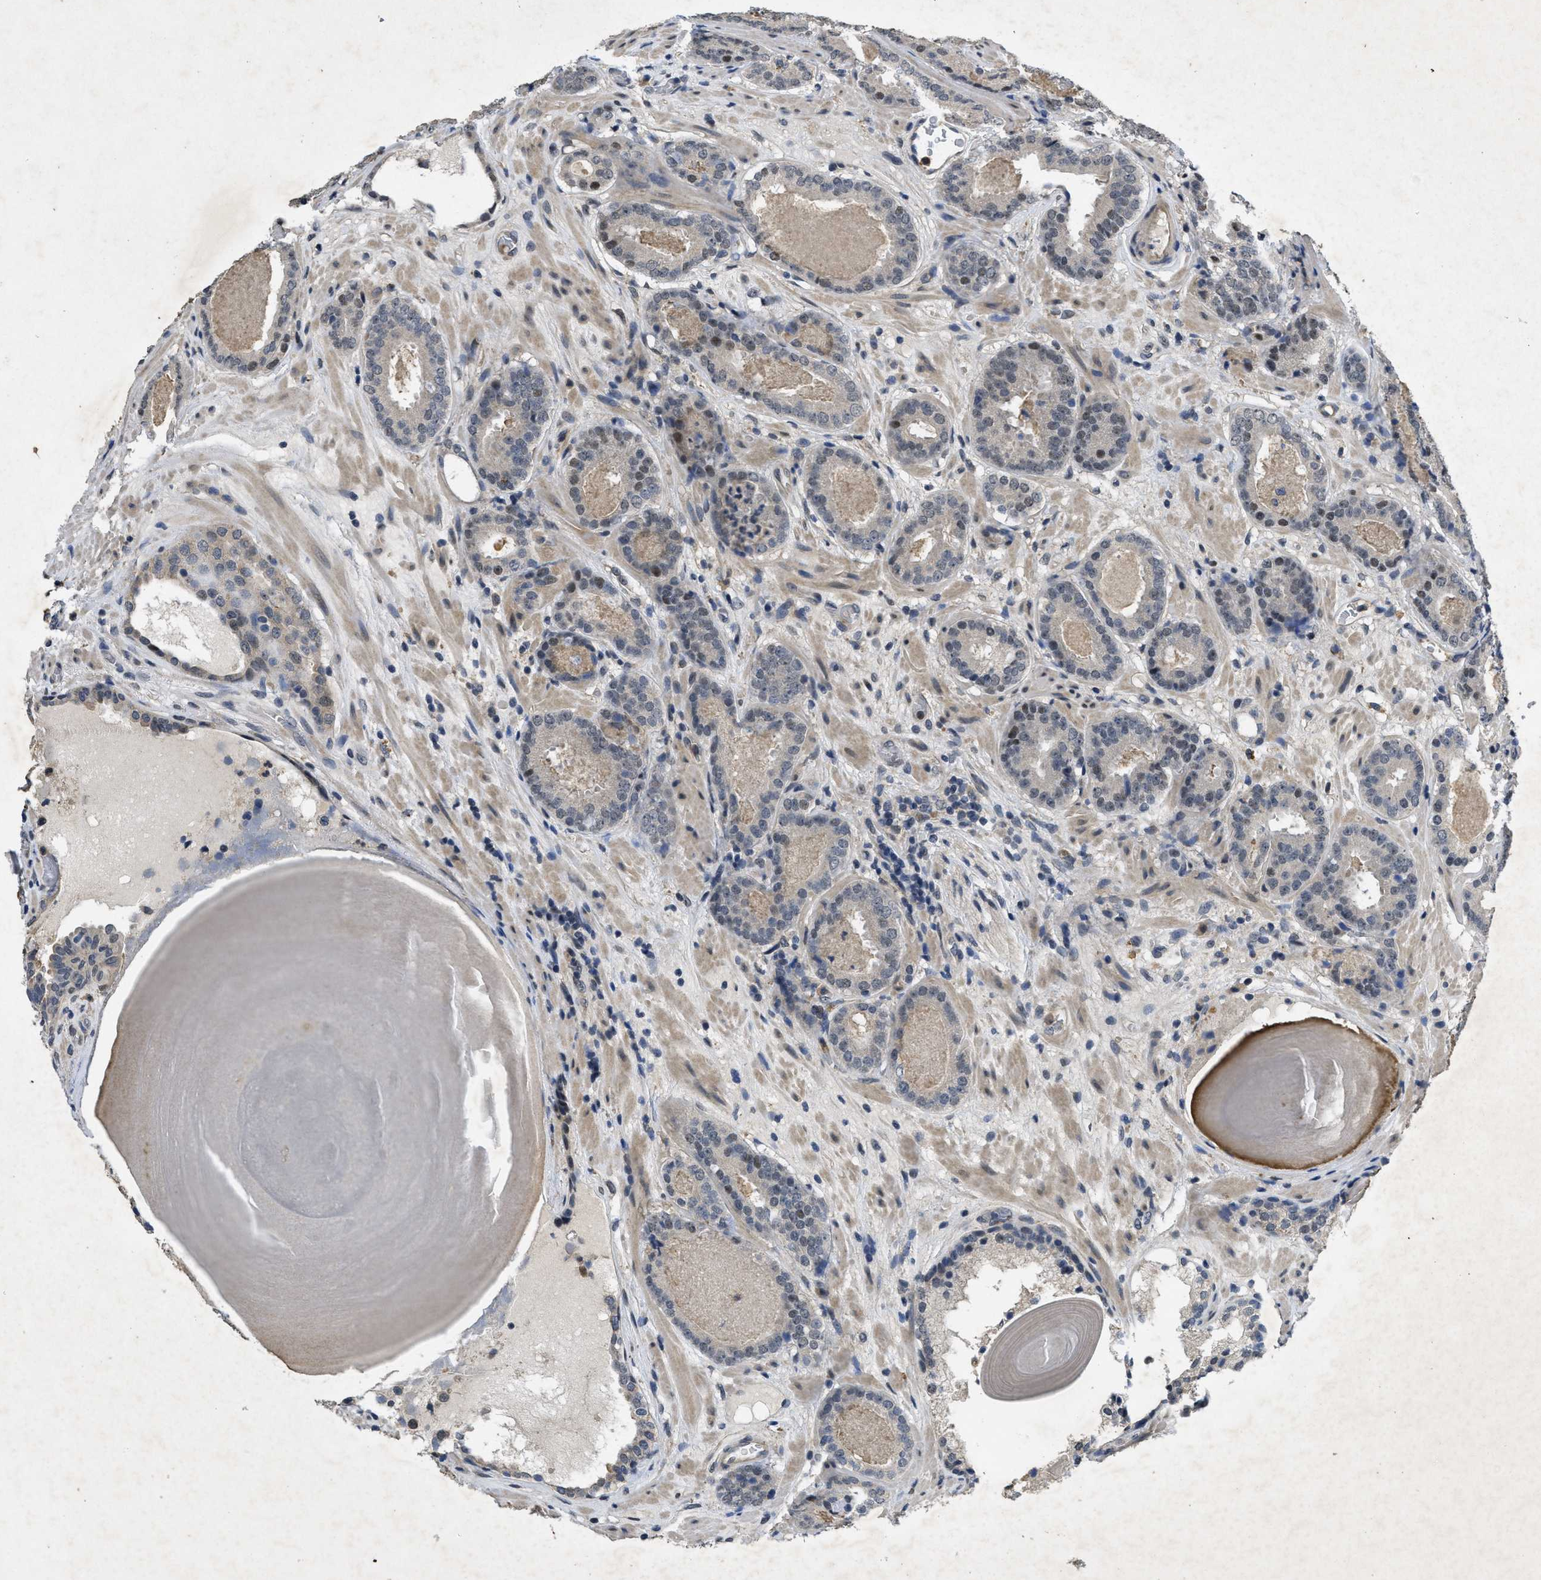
{"staining": {"intensity": "moderate", "quantity": "<25%", "location": "nuclear"}, "tissue": "prostate cancer", "cell_type": "Tumor cells", "image_type": "cancer", "snomed": [{"axis": "morphology", "description": "Adenocarcinoma, Low grade"}, {"axis": "topography", "description": "Prostate"}], "caption": "Immunohistochemical staining of prostate adenocarcinoma (low-grade) exhibits low levels of moderate nuclear expression in approximately <25% of tumor cells.", "gene": "PAPOLG", "patient": {"sex": "male", "age": 69}}